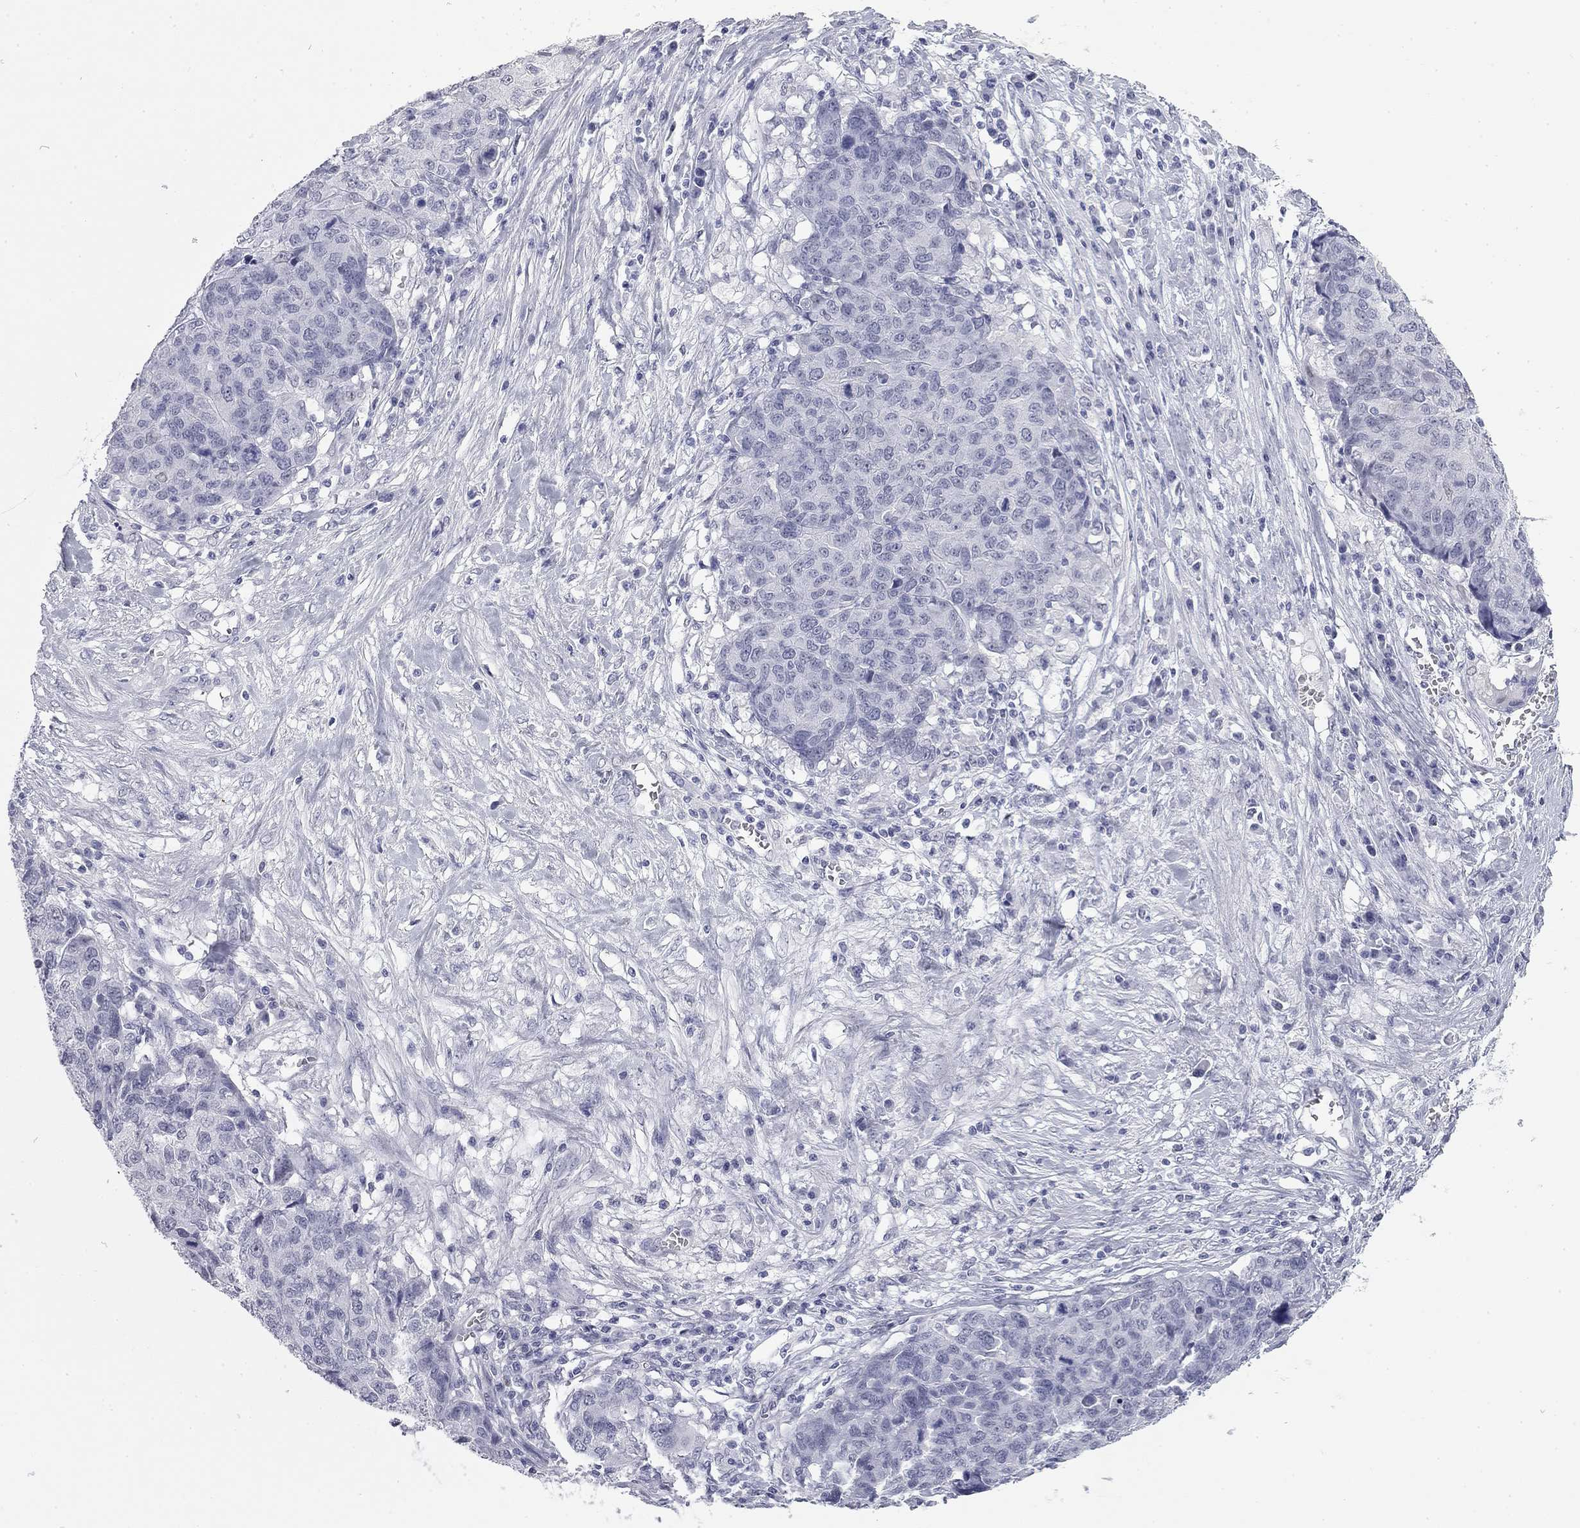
{"staining": {"intensity": "negative", "quantity": "none", "location": "none"}, "tissue": "ovarian cancer", "cell_type": "Tumor cells", "image_type": "cancer", "snomed": [{"axis": "morphology", "description": "Cystadenocarcinoma, serous, NOS"}, {"axis": "topography", "description": "Ovary"}], "caption": "High power microscopy image of an immunohistochemistry image of ovarian cancer, revealing no significant positivity in tumor cells.", "gene": "AK8", "patient": {"sex": "female", "age": 87}}